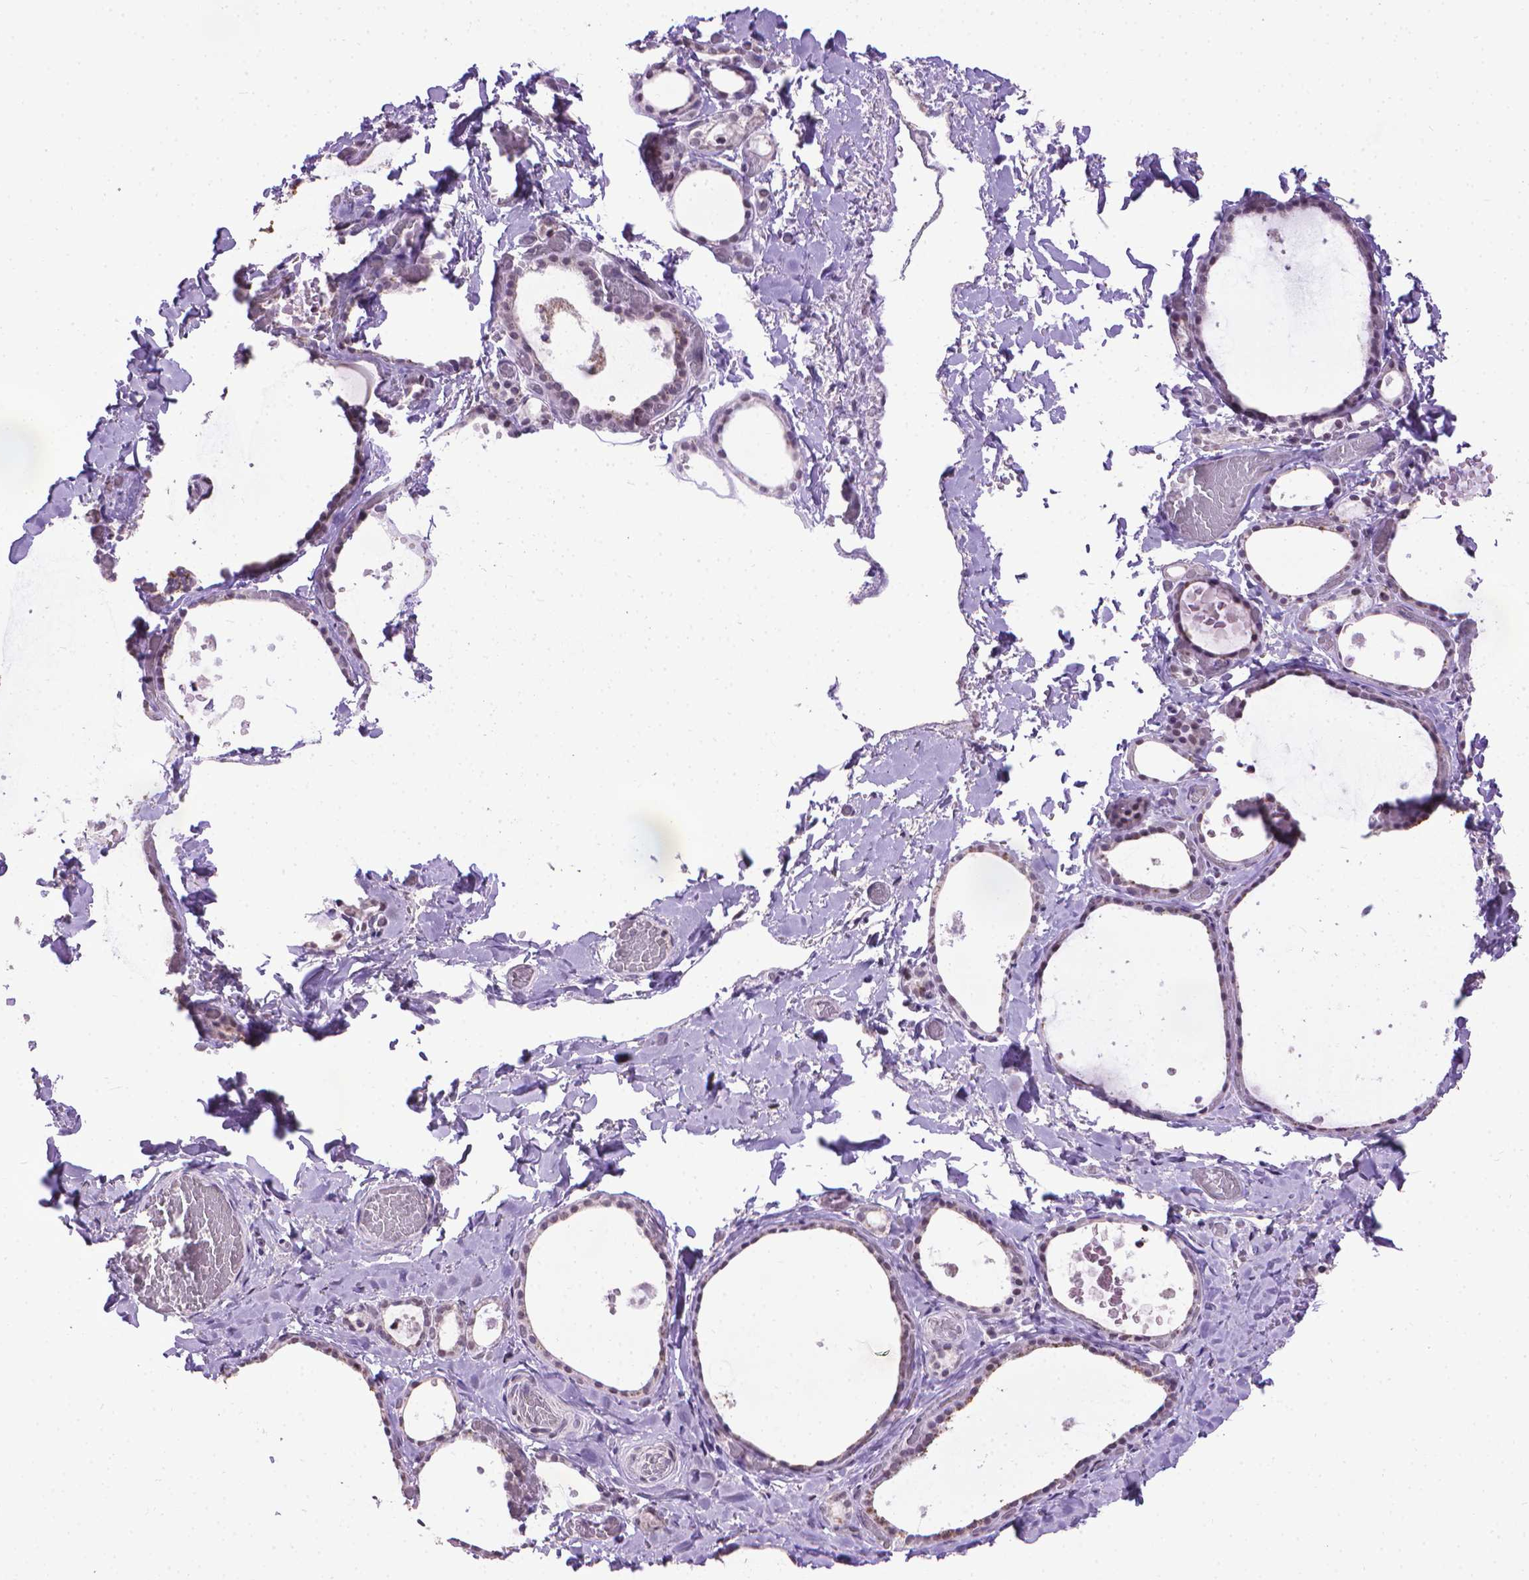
{"staining": {"intensity": "weak", "quantity": "<25%", "location": "cytoplasmic/membranous"}, "tissue": "thyroid gland", "cell_type": "Glandular cells", "image_type": "normal", "snomed": [{"axis": "morphology", "description": "Normal tissue, NOS"}, {"axis": "topography", "description": "Thyroid gland"}], "caption": "The photomicrograph displays no staining of glandular cells in unremarkable thyroid gland.", "gene": "KMO", "patient": {"sex": "female", "age": 56}}